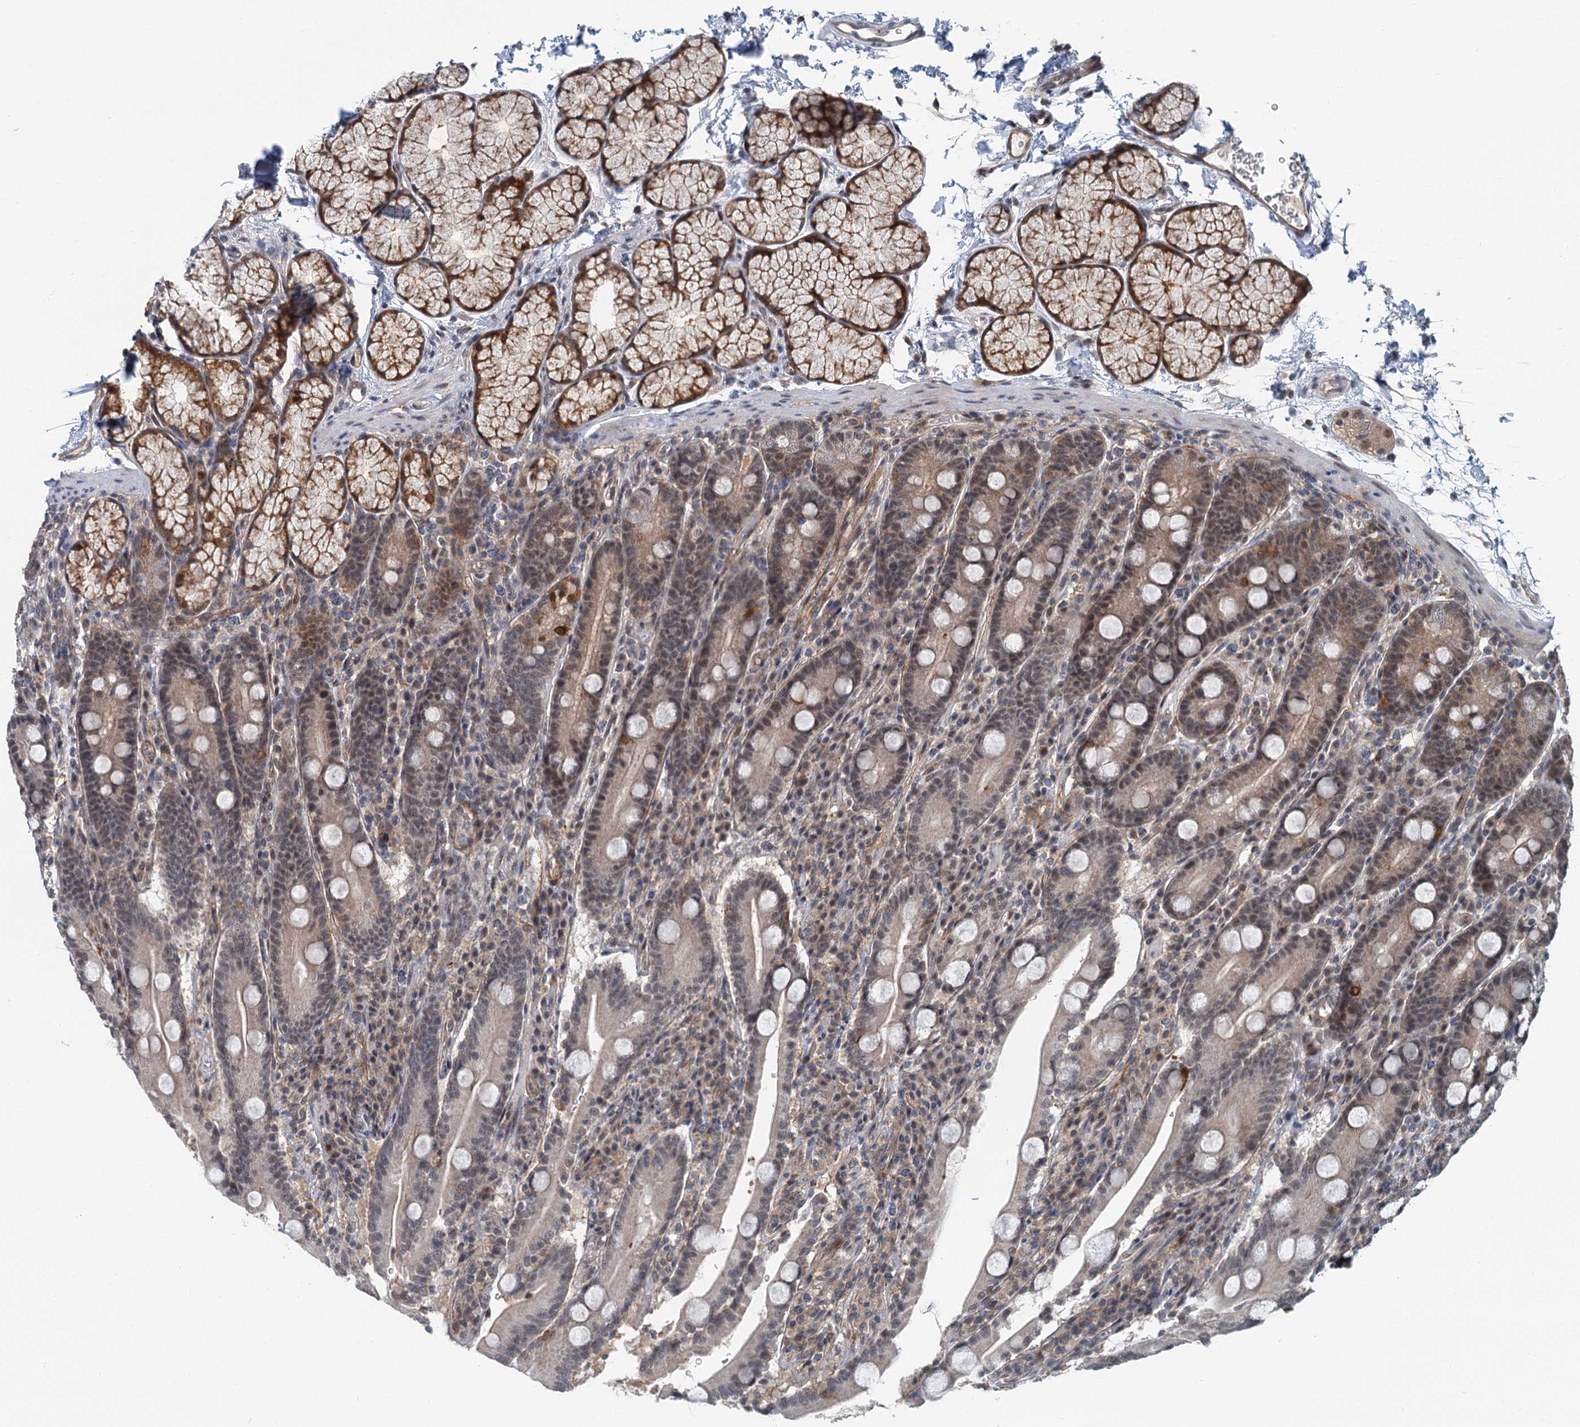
{"staining": {"intensity": "weak", "quantity": "25%-75%", "location": "cytoplasmic/membranous,nuclear"}, "tissue": "duodenum", "cell_type": "Glandular cells", "image_type": "normal", "snomed": [{"axis": "morphology", "description": "Normal tissue, NOS"}, {"axis": "topography", "description": "Duodenum"}], "caption": "This photomicrograph demonstrates unremarkable duodenum stained with IHC to label a protein in brown. The cytoplasmic/membranous,nuclear of glandular cells show weak positivity for the protein. Nuclei are counter-stained blue.", "gene": "TAS2R42", "patient": {"sex": "male", "age": 35}}